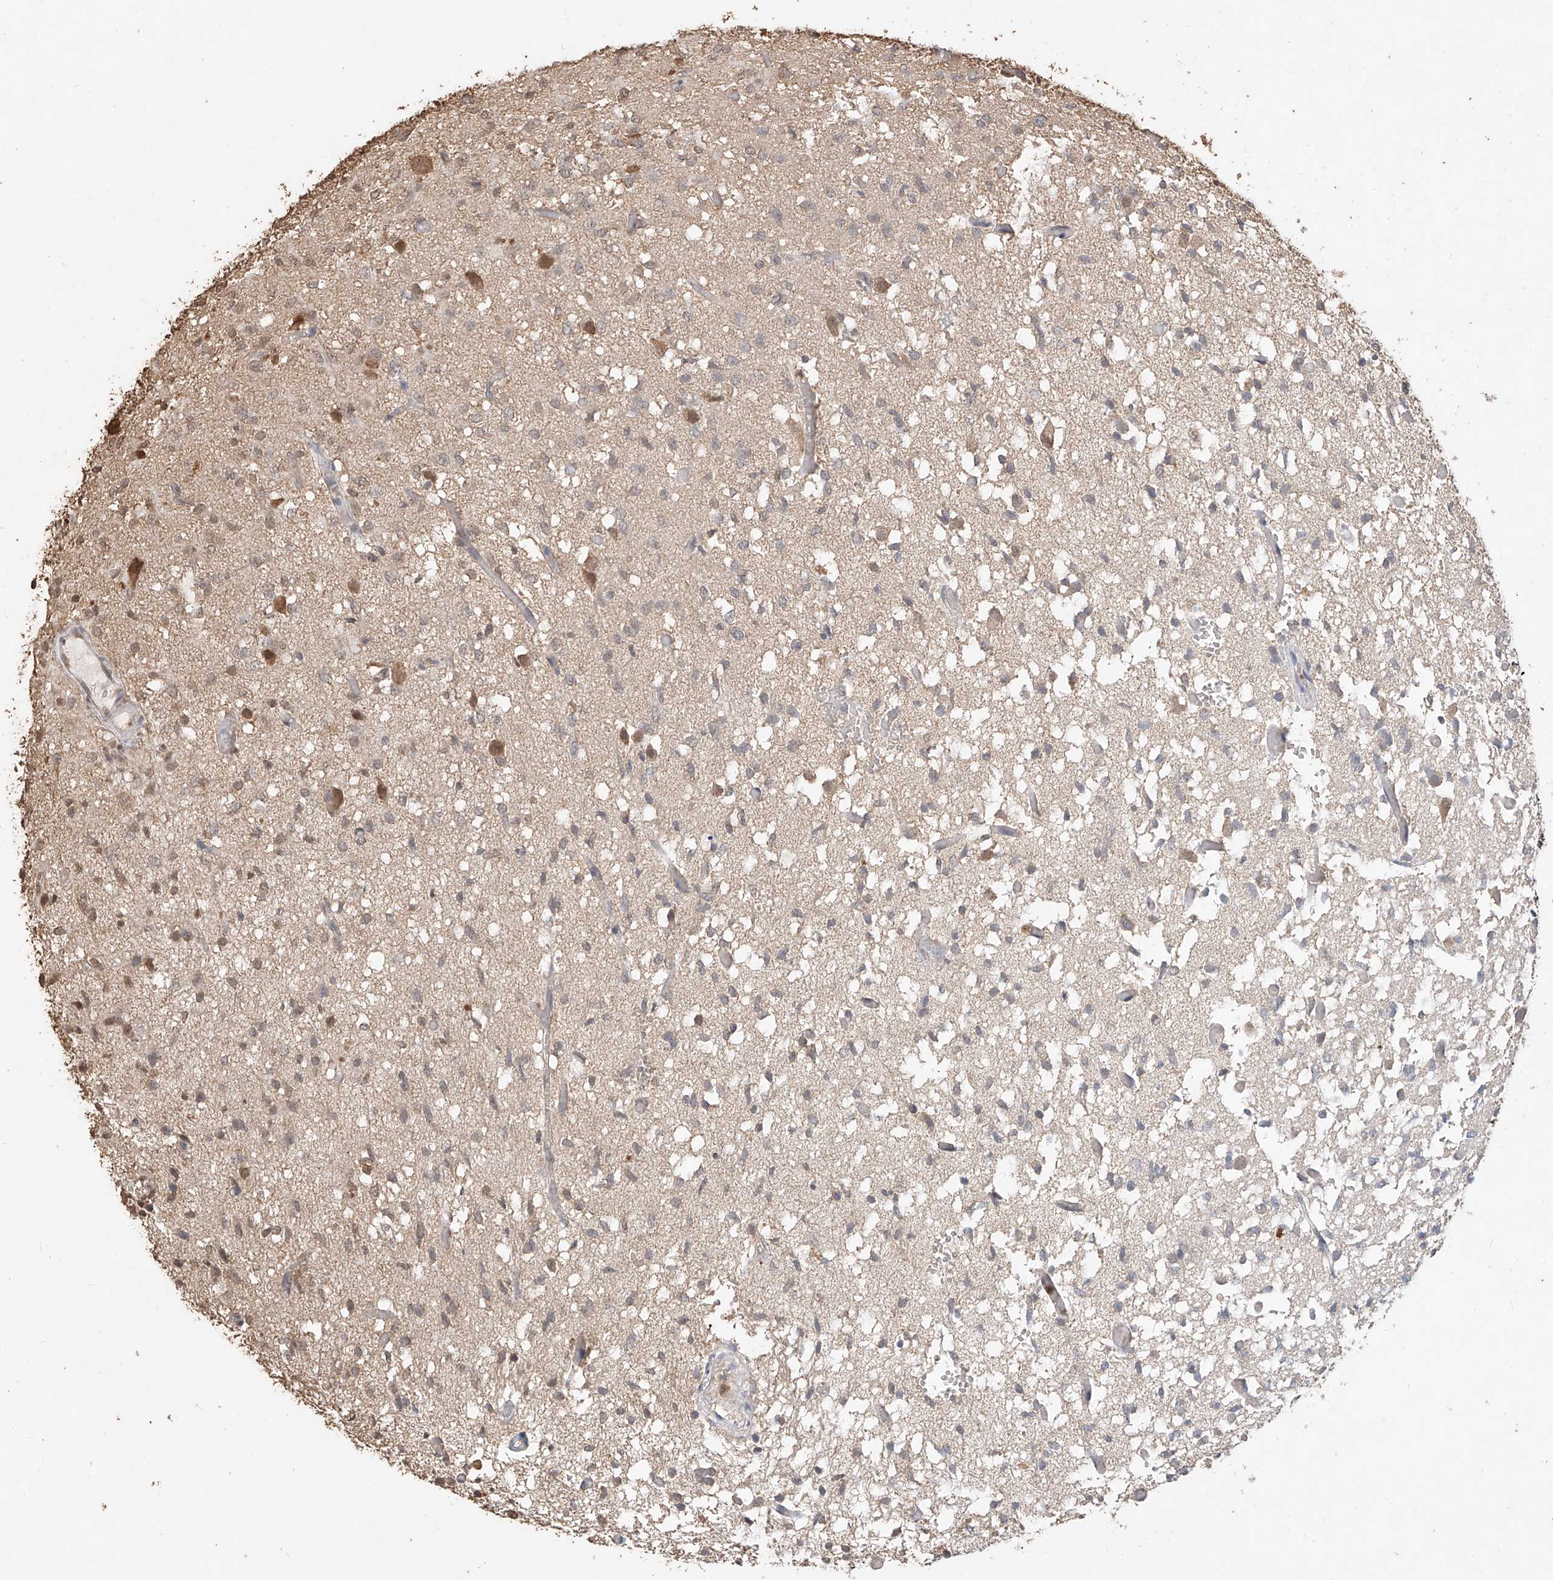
{"staining": {"intensity": "weak", "quantity": "<25%", "location": "cytoplasmic/membranous,nuclear"}, "tissue": "glioma", "cell_type": "Tumor cells", "image_type": "cancer", "snomed": [{"axis": "morphology", "description": "Glioma, malignant, High grade"}, {"axis": "topography", "description": "Brain"}], "caption": "There is no significant staining in tumor cells of malignant glioma (high-grade).", "gene": "ELOVL1", "patient": {"sex": "female", "age": 59}}